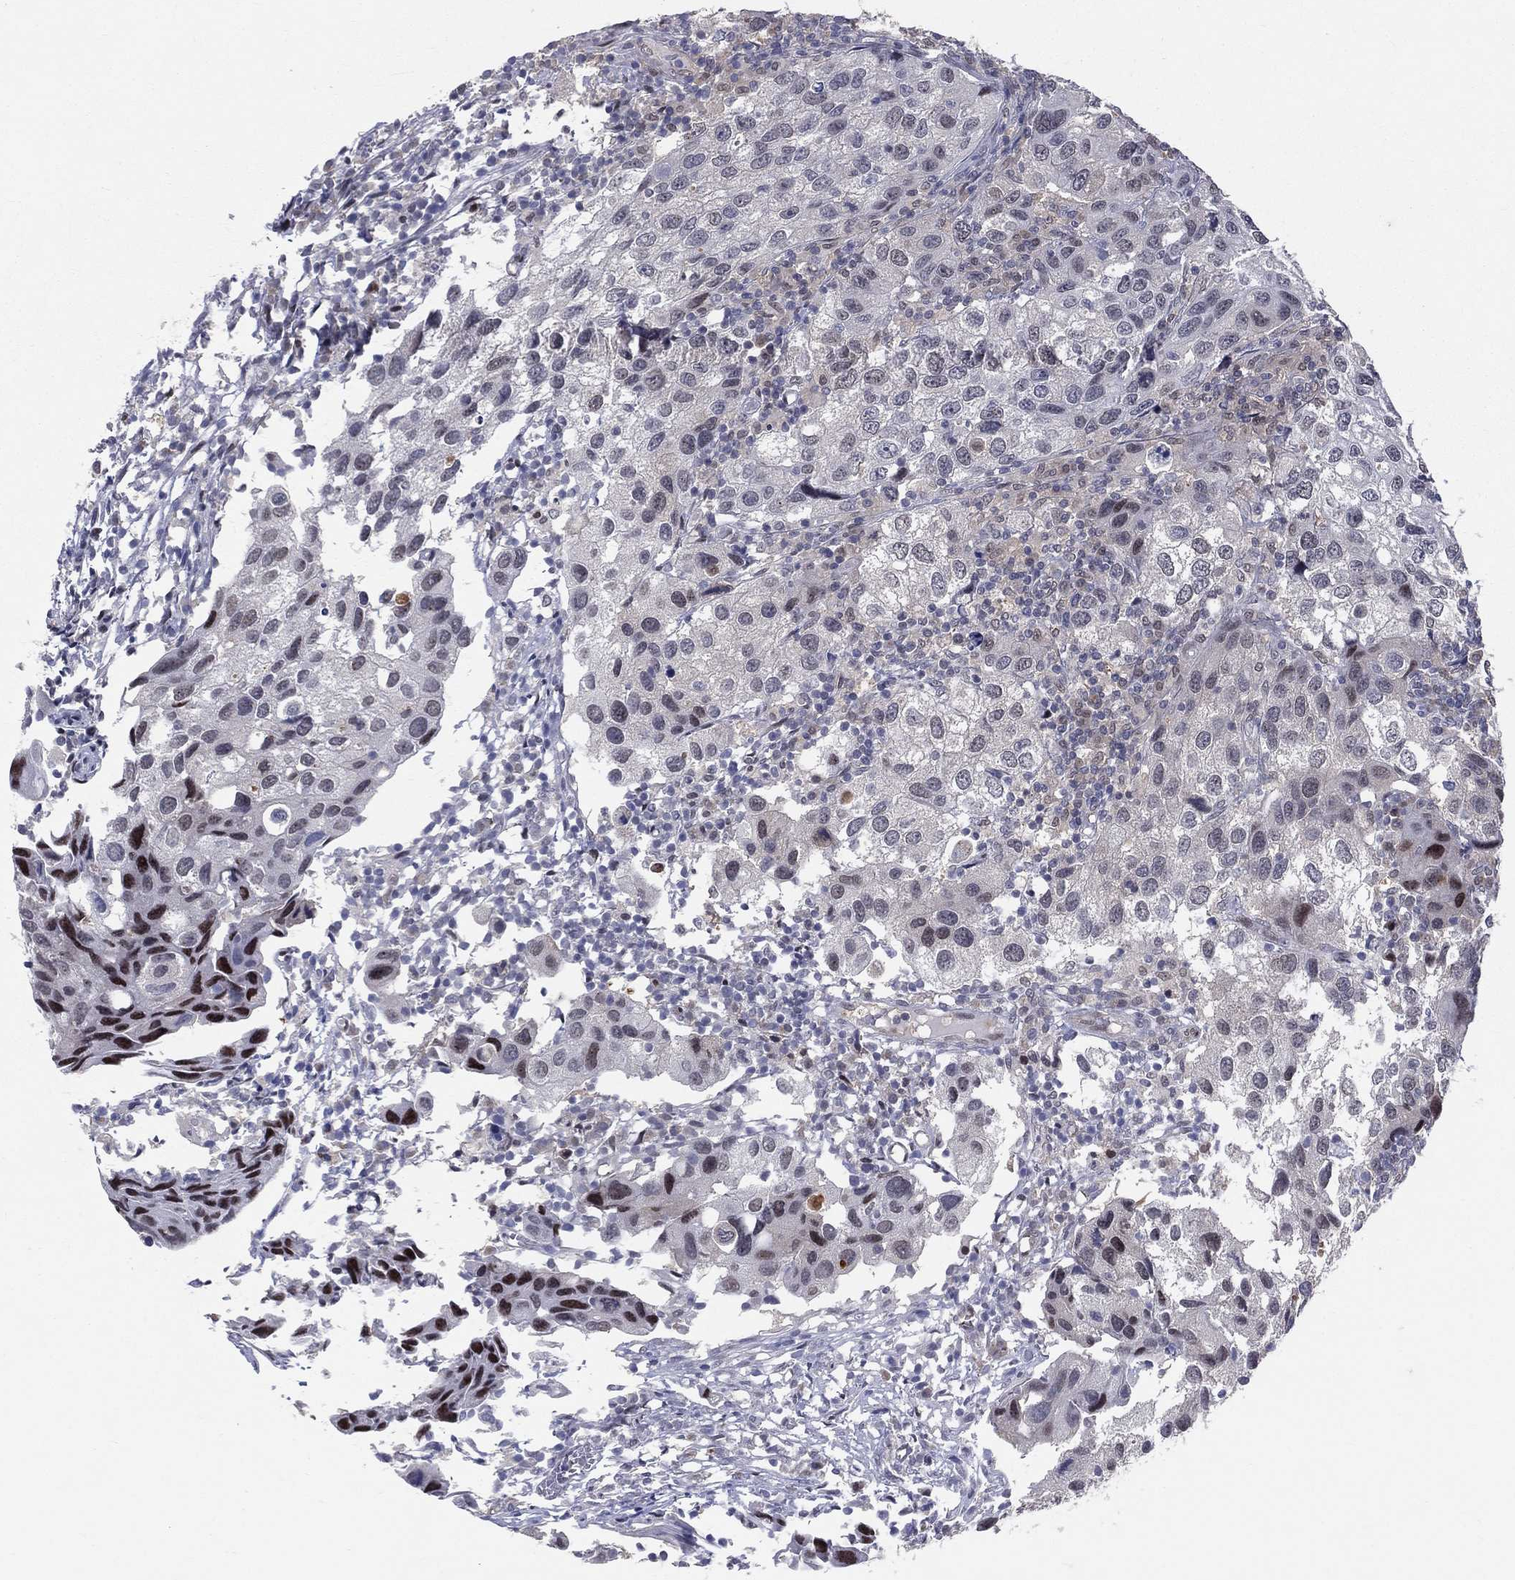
{"staining": {"intensity": "strong", "quantity": "<25%", "location": "nuclear"}, "tissue": "urothelial cancer", "cell_type": "Tumor cells", "image_type": "cancer", "snomed": [{"axis": "morphology", "description": "Urothelial carcinoma, High grade"}, {"axis": "topography", "description": "Urinary bladder"}], "caption": "Immunohistochemistry (IHC) staining of high-grade urothelial carcinoma, which displays medium levels of strong nuclear staining in about <25% of tumor cells indicating strong nuclear protein staining. The staining was performed using DAB (brown) for protein detection and nuclei were counterstained in hematoxylin (blue).", "gene": "GMPR2", "patient": {"sex": "male", "age": 79}}